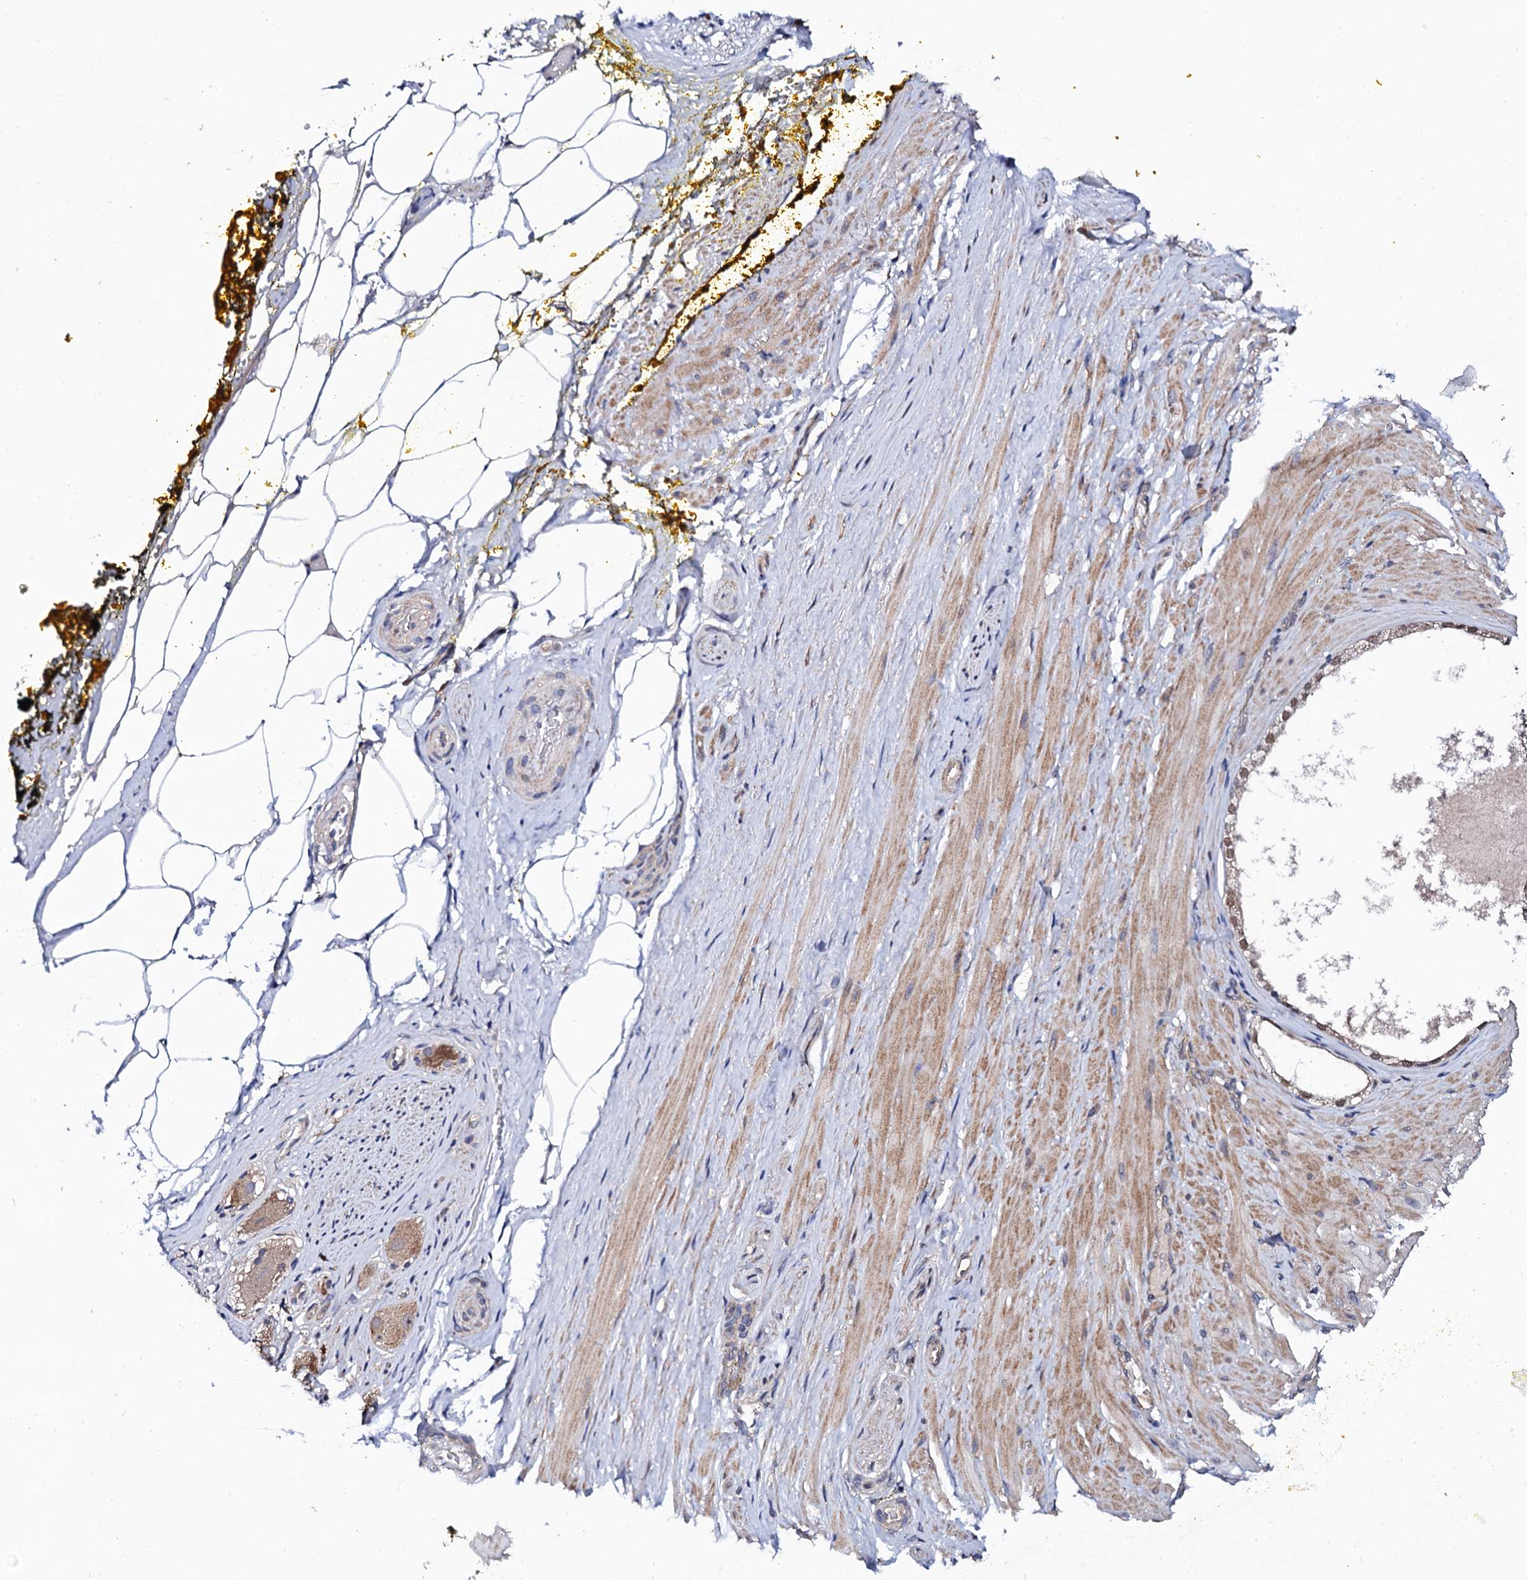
{"staining": {"intensity": "weak", "quantity": "<25%", "location": "cytoplasmic/membranous"}, "tissue": "adipose tissue", "cell_type": "Adipocytes", "image_type": "normal", "snomed": [{"axis": "morphology", "description": "Normal tissue, NOS"}, {"axis": "morphology", "description": "Adenocarcinoma, Low grade"}, {"axis": "topography", "description": "Prostate"}, {"axis": "topography", "description": "Peripheral nerve tissue"}], "caption": "Immunohistochemical staining of normal human adipose tissue exhibits no significant expression in adipocytes. (Brightfield microscopy of DAB (3,3'-diaminobenzidine) immunohistochemistry (IHC) at high magnification).", "gene": "IP6K1", "patient": {"sex": "male", "age": 63}}